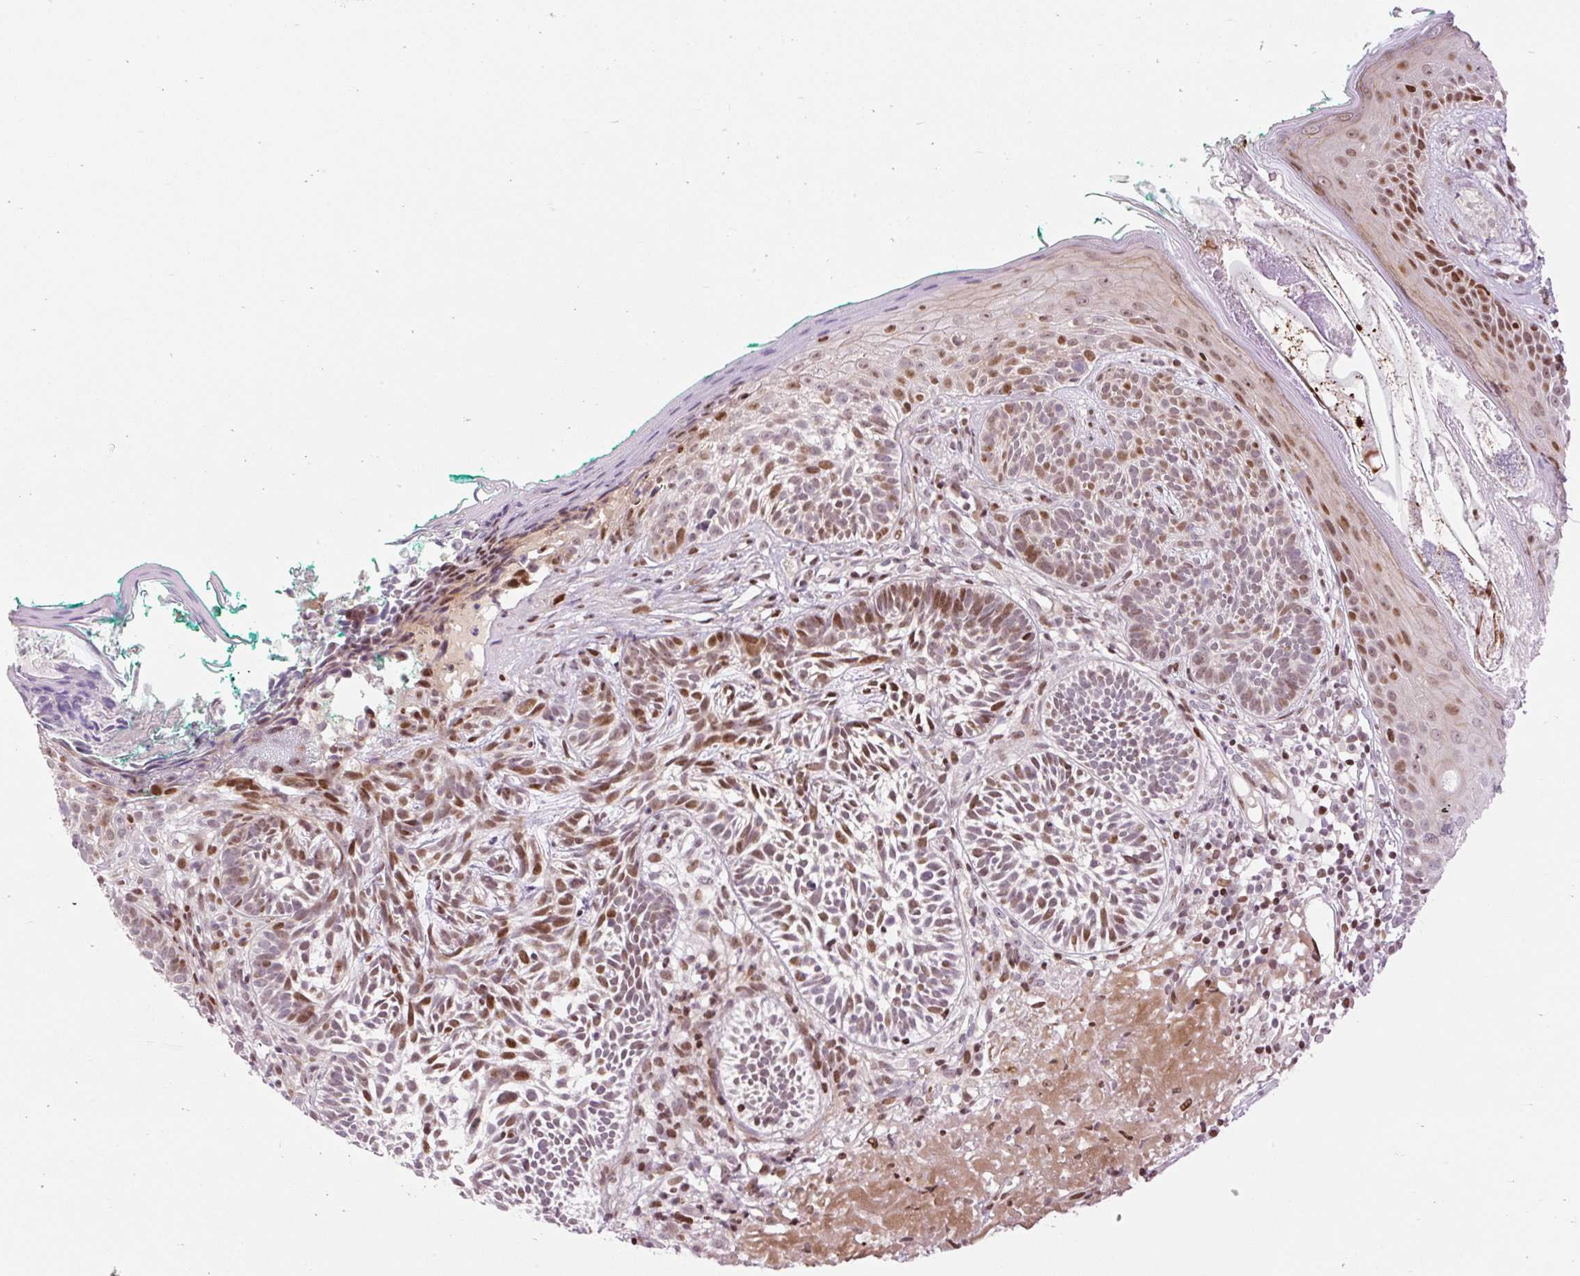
{"staining": {"intensity": "moderate", "quantity": ">75%", "location": "nuclear"}, "tissue": "skin cancer", "cell_type": "Tumor cells", "image_type": "cancer", "snomed": [{"axis": "morphology", "description": "Basal cell carcinoma"}, {"axis": "topography", "description": "Skin"}], "caption": "Immunohistochemical staining of skin cancer exhibits moderate nuclear protein expression in approximately >75% of tumor cells. Nuclei are stained in blue.", "gene": "RIPPLY3", "patient": {"sex": "male", "age": 68}}